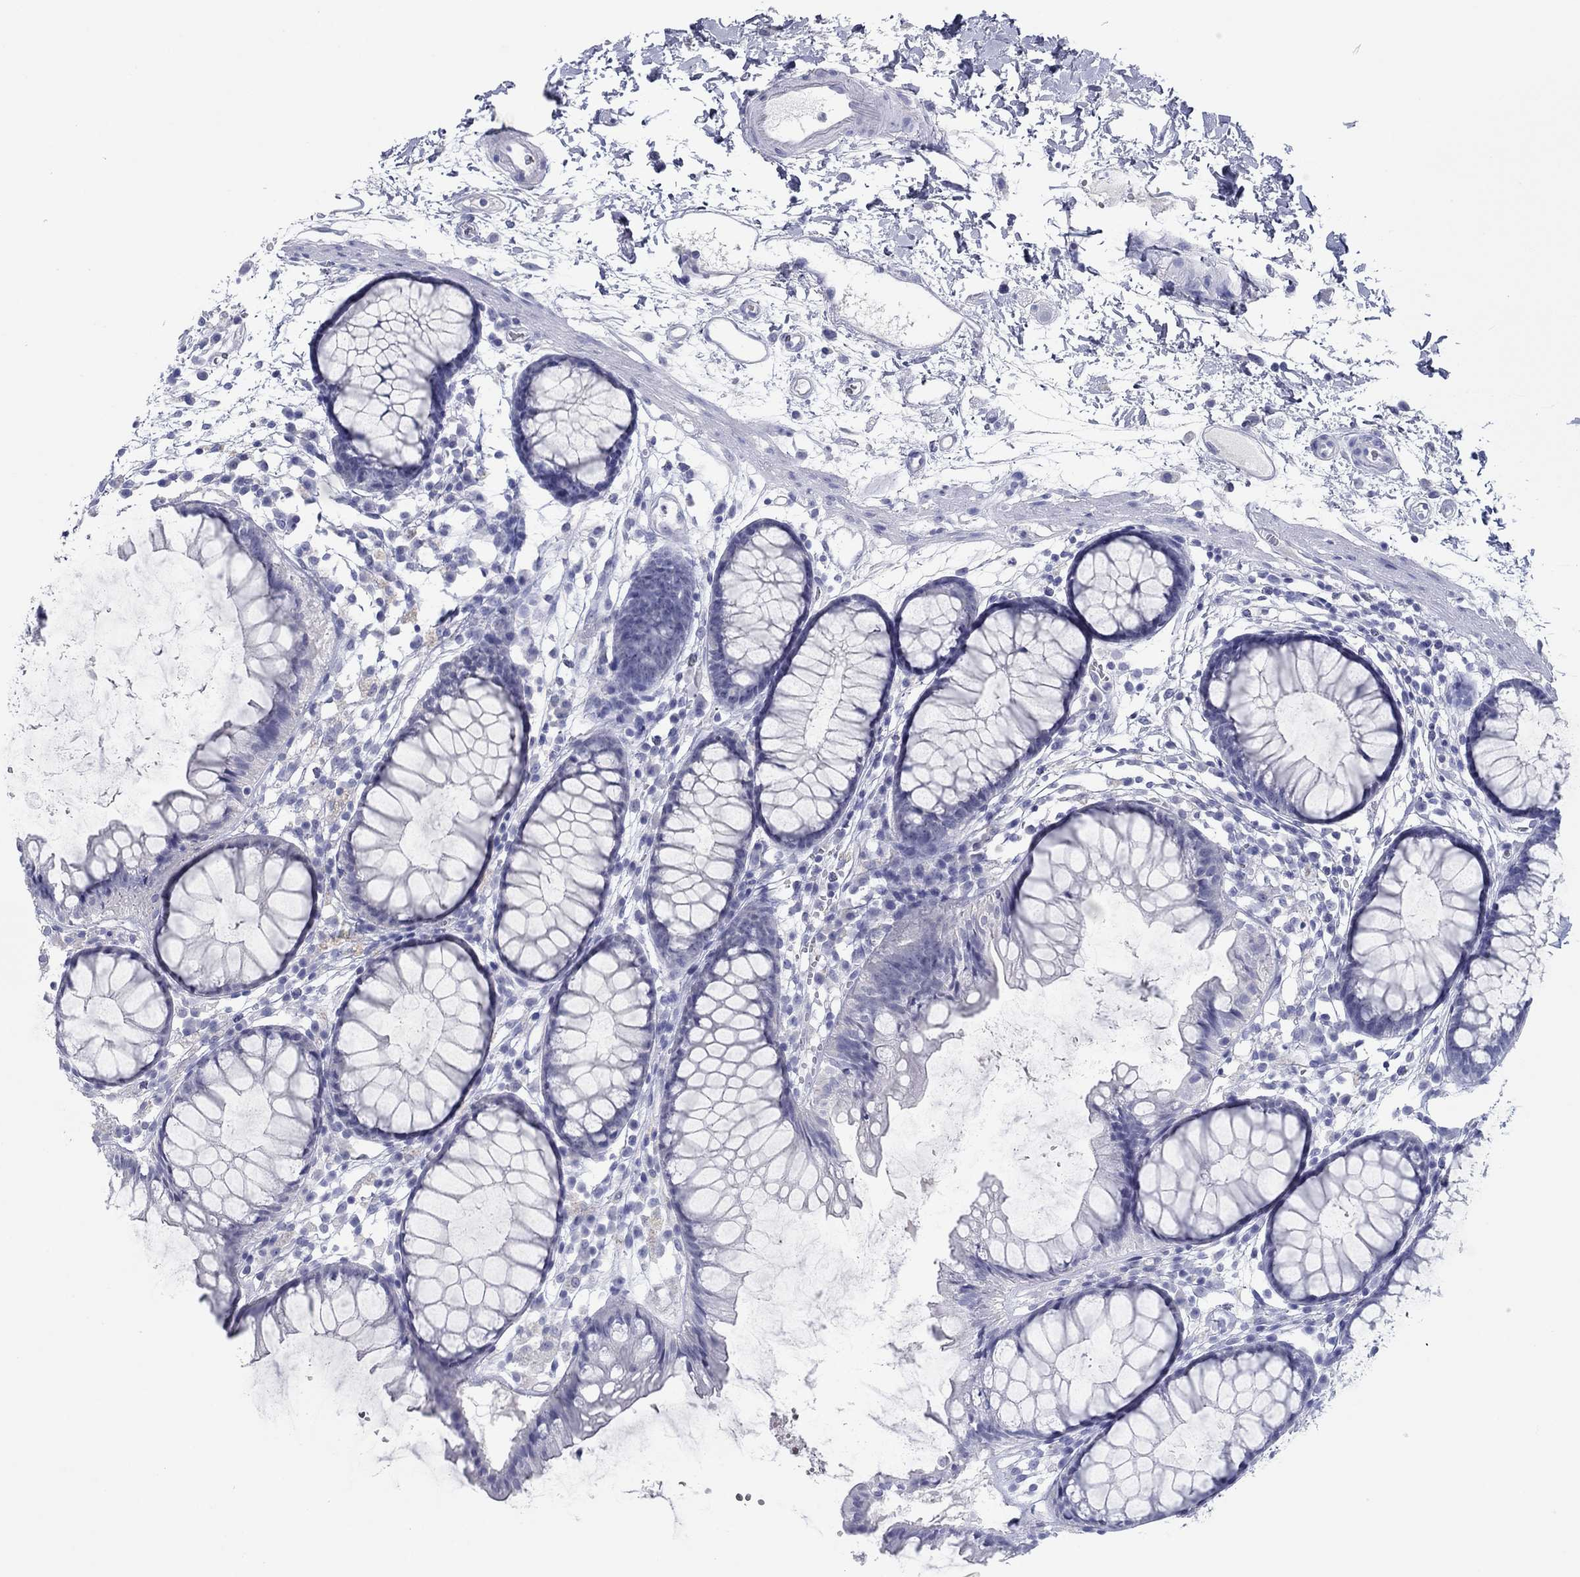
{"staining": {"intensity": "negative", "quantity": "none", "location": "none"}, "tissue": "colon", "cell_type": "Endothelial cells", "image_type": "normal", "snomed": [{"axis": "morphology", "description": "Normal tissue, NOS"}, {"axis": "morphology", "description": "Adenocarcinoma, NOS"}, {"axis": "topography", "description": "Colon"}], "caption": "Protein analysis of unremarkable colon exhibits no significant staining in endothelial cells.", "gene": "ATP4A", "patient": {"sex": "male", "age": 65}}